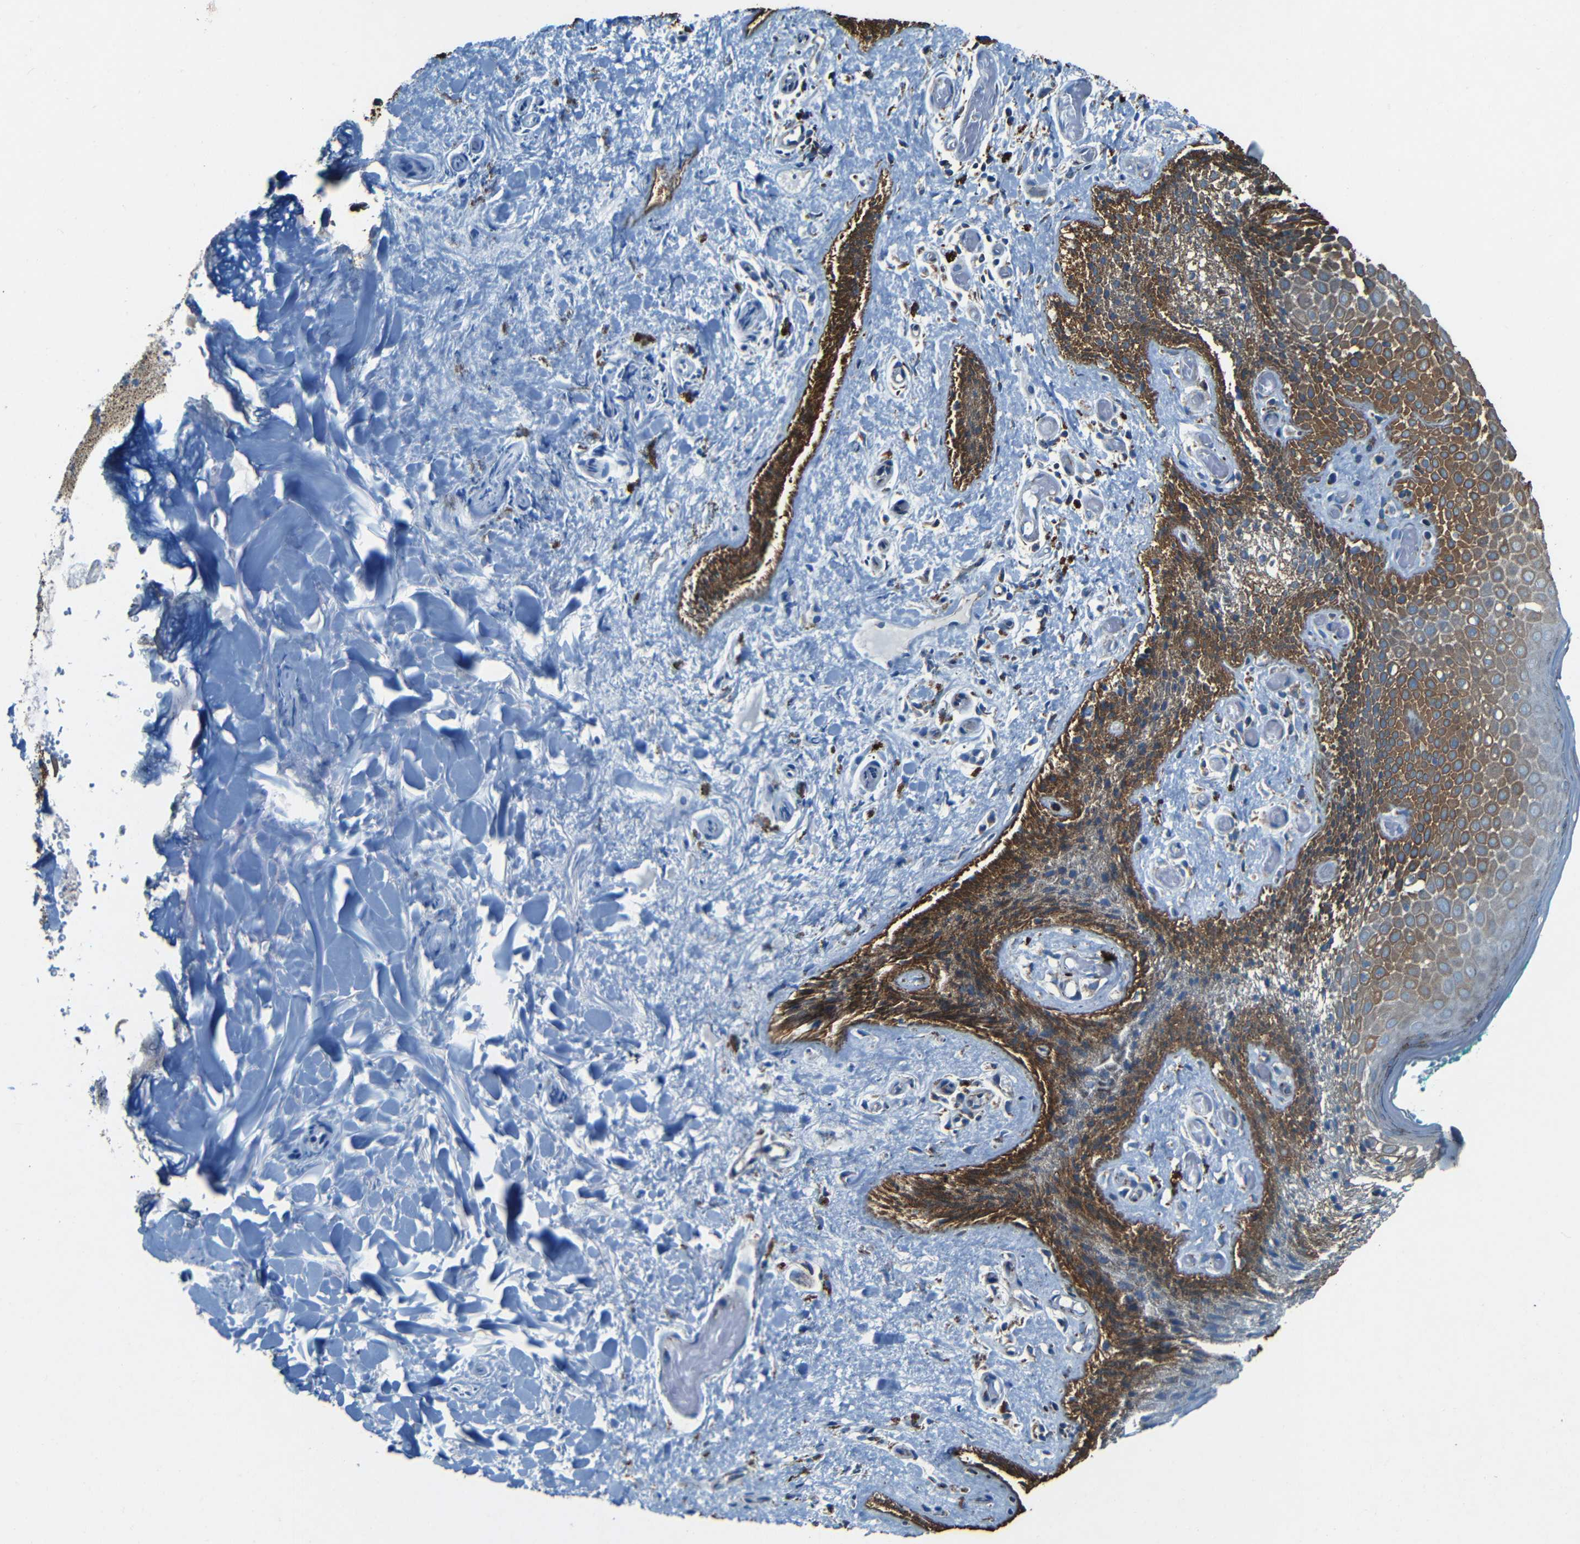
{"staining": {"intensity": "strong", "quantity": ">75%", "location": "cytoplasmic/membranous"}, "tissue": "skin", "cell_type": "Epidermal cells", "image_type": "normal", "snomed": [{"axis": "morphology", "description": "Normal tissue, NOS"}, {"axis": "topography", "description": "Anal"}], "caption": "Immunohistochemistry (IHC) of unremarkable human skin exhibits high levels of strong cytoplasmic/membranous positivity in approximately >75% of epidermal cells. The staining was performed using DAB (3,3'-diaminobenzidine), with brown indicating positive protein expression. Nuclei are stained blue with hematoxylin.", "gene": "WSCD2", "patient": {"sex": "male", "age": 74}}